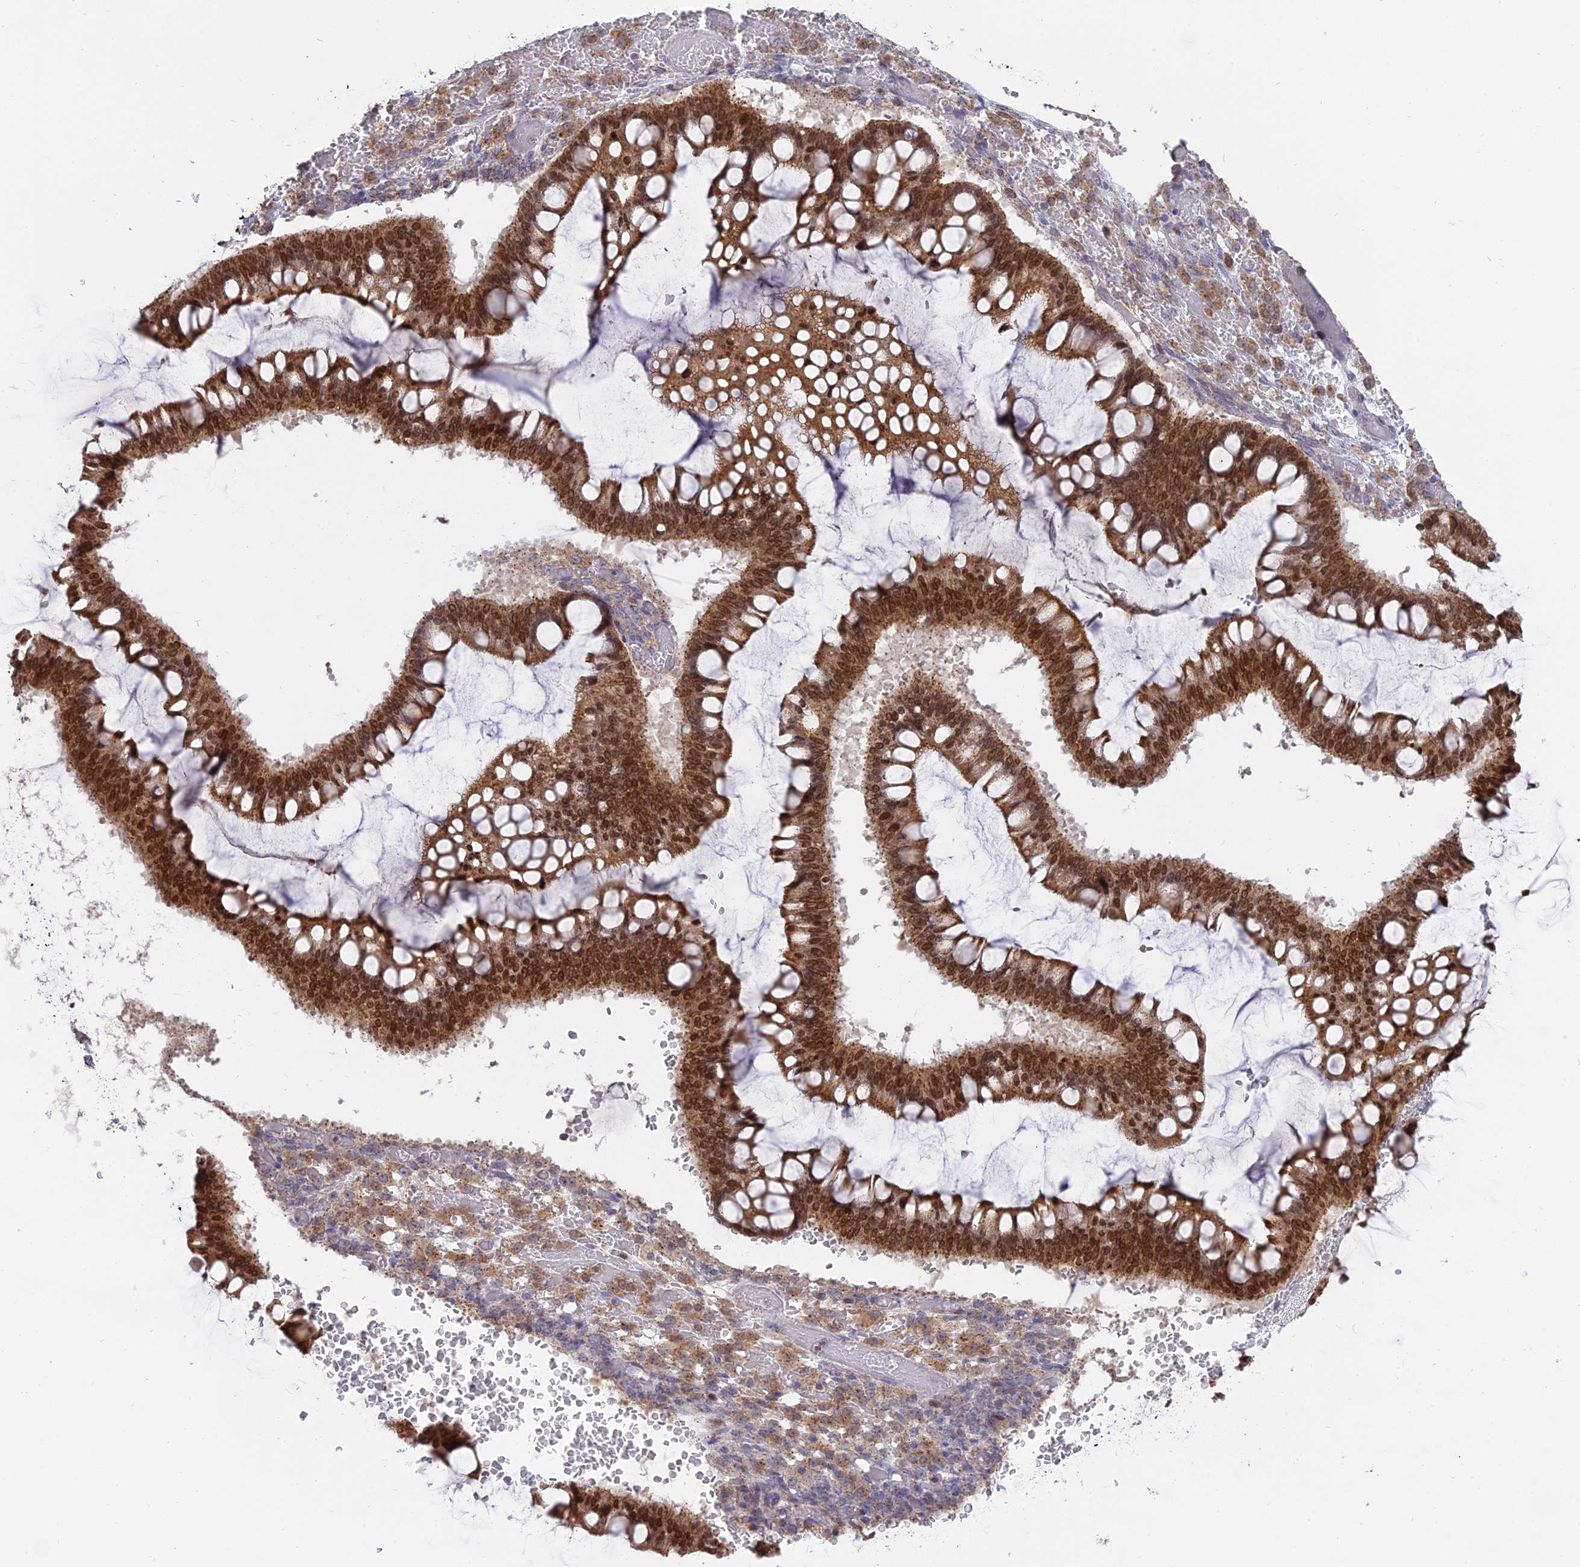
{"staining": {"intensity": "moderate", "quantity": ">75%", "location": "cytoplasmic/membranous,nuclear"}, "tissue": "ovarian cancer", "cell_type": "Tumor cells", "image_type": "cancer", "snomed": [{"axis": "morphology", "description": "Cystadenocarcinoma, mucinous, NOS"}, {"axis": "topography", "description": "Ovary"}], "caption": "Immunohistochemistry of human ovarian mucinous cystadenocarcinoma exhibits medium levels of moderate cytoplasmic/membranous and nuclear staining in about >75% of tumor cells. (Brightfield microscopy of DAB IHC at high magnification).", "gene": "CENPV", "patient": {"sex": "female", "age": 73}}